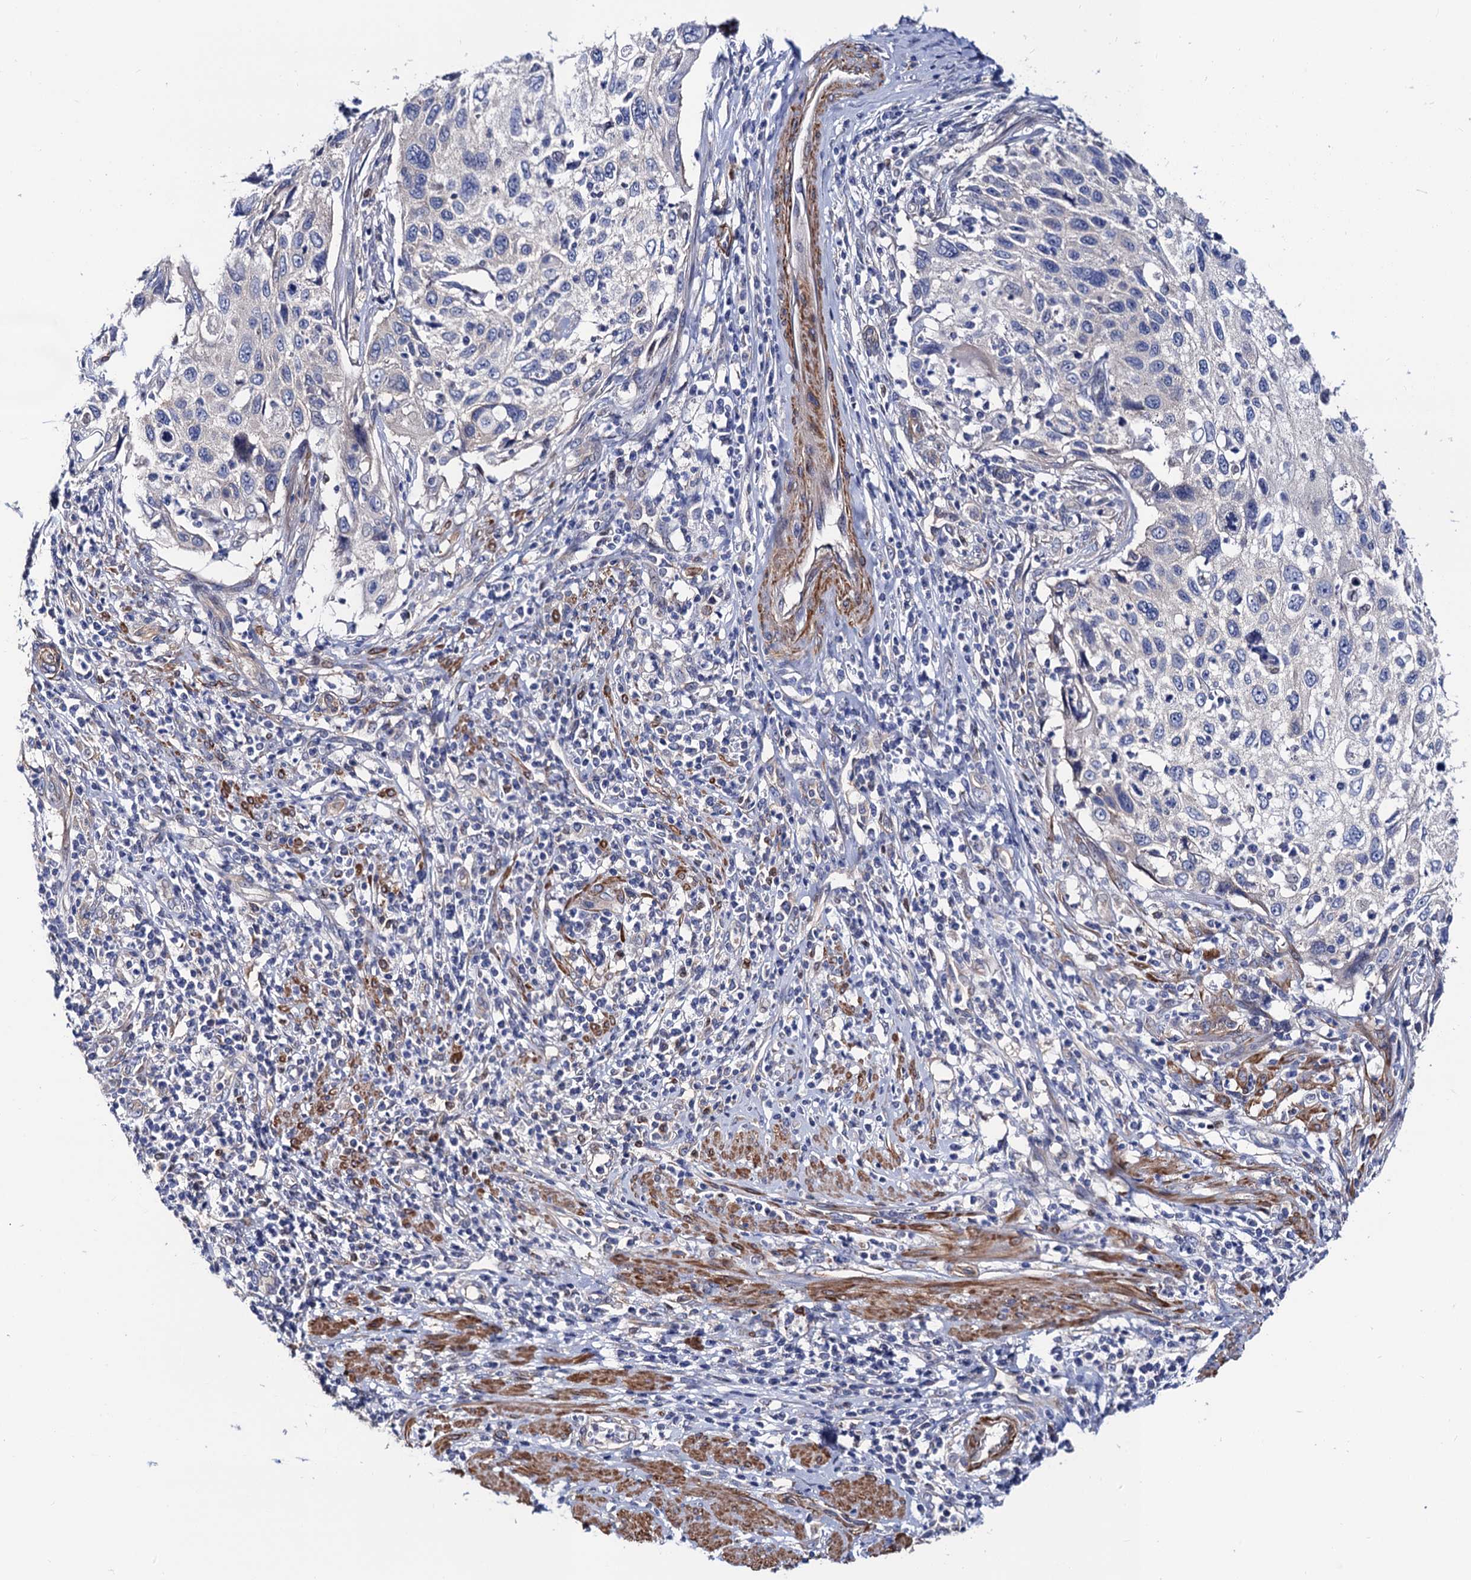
{"staining": {"intensity": "negative", "quantity": "none", "location": "none"}, "tissue": "cervical cancer", "cell_type": "Tumor cells", "image_type": "cancer", "snomed": [{"axis": "morphology", "description": "Squamous cell carcinoma, NOS"}, {"axis": "topography", "description": "Cervix"}], "caption": "This histopathology image is of squamous cell carcinoma (cervical) stained with IHC to label a protein in brown with the nuclei are counter-stained blue. There is no staining in tumor cells. (Immunohistochemistry, brightfield microscopy, high magnification).", "gene": "ZDHHC18", "patient": {"sex": "female", "age": 70}}